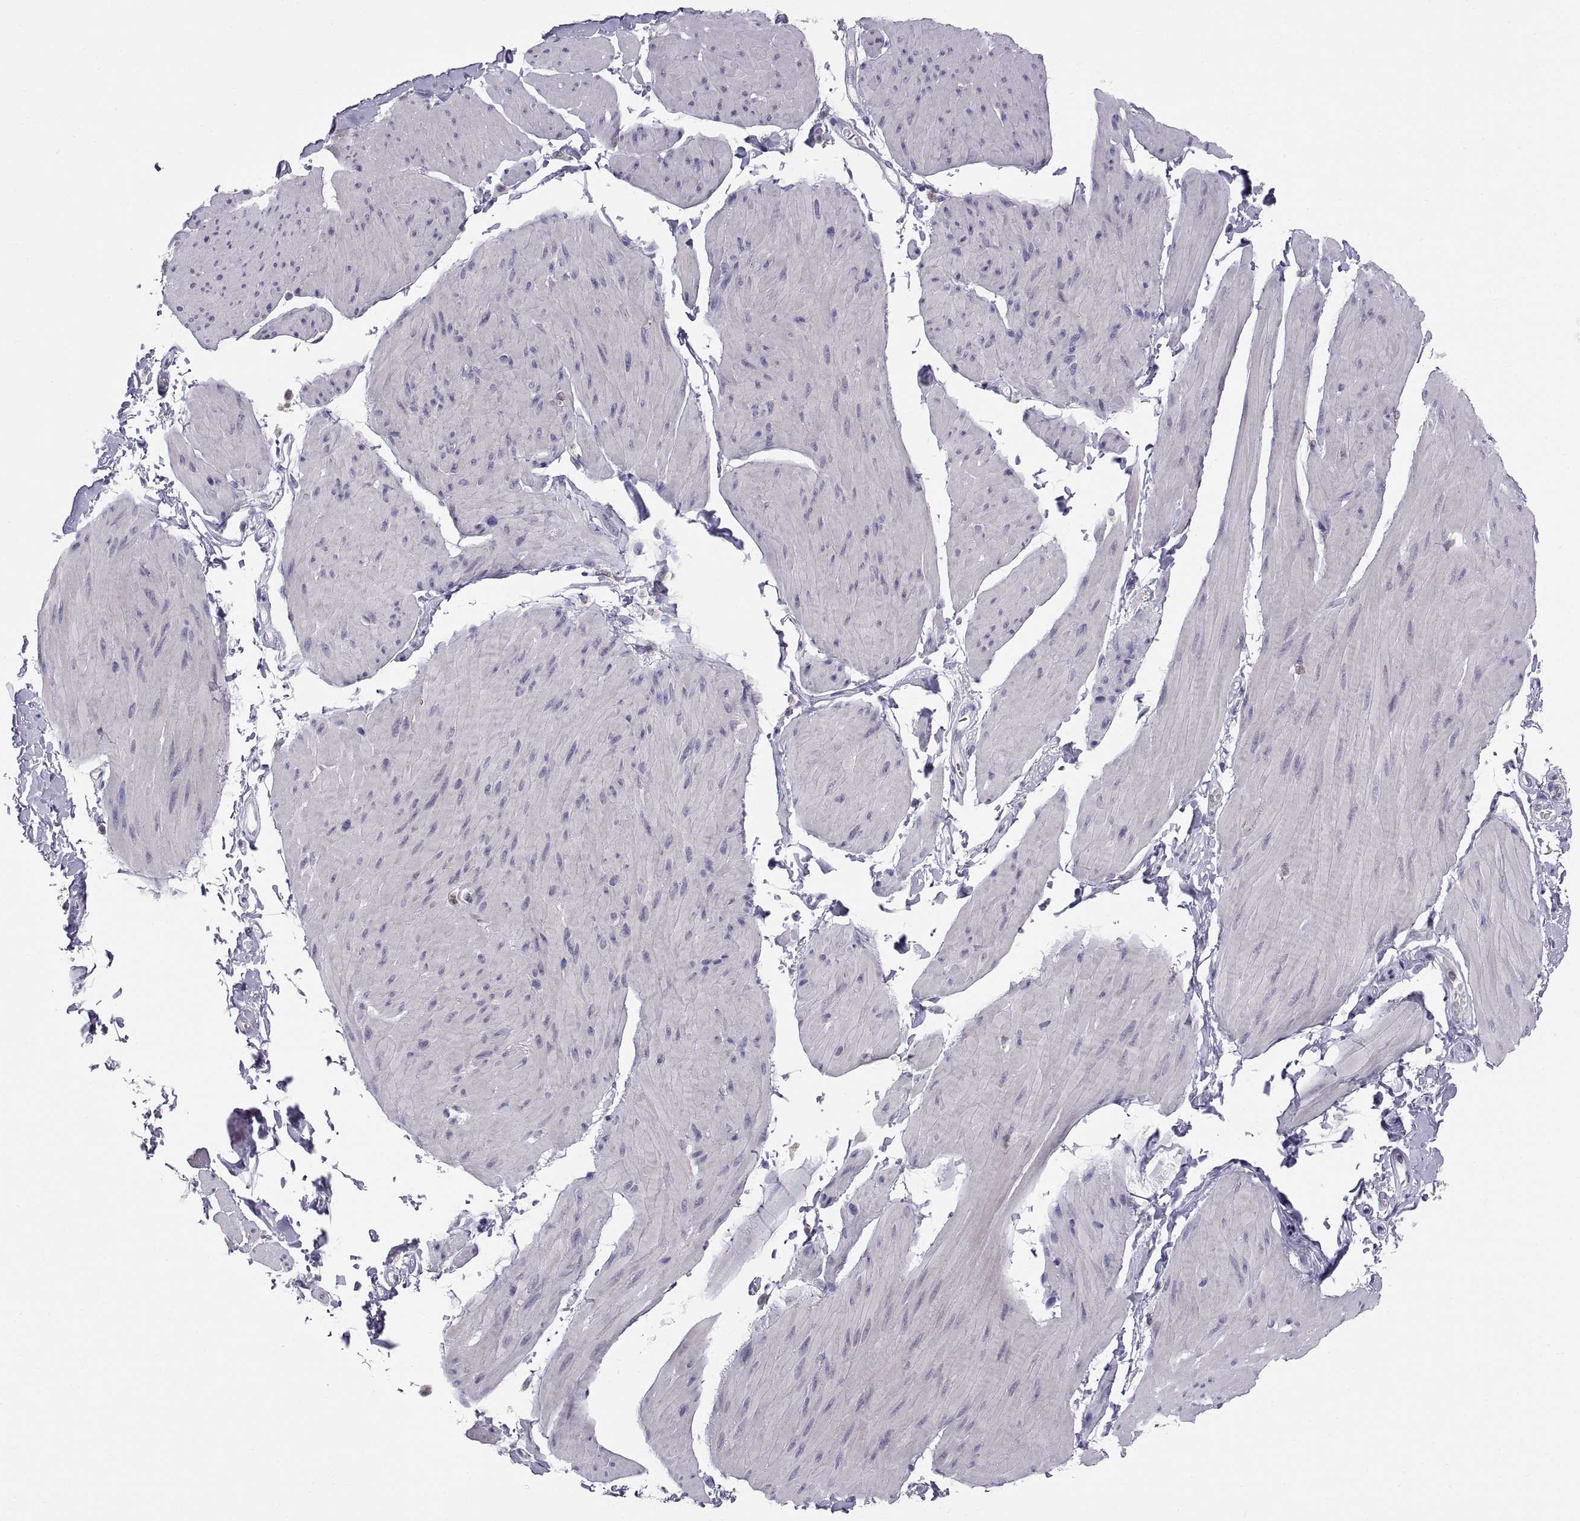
{"staining": {"intensity": "negative", "quantity": "none", "location": "none"}, "tissue": "smooth muscle", "cell_type": "Smooth muscle cells", "image_type": "normal", "snomed": [{"axis": "morphology", "description": "Normal tissue, NOS"}, {"axis": "topography", "description": "Adipose tissue"}, {"axis": "topography", "description": "Smooth muscle"}, {"axis": "topography", "description": "Peripheral nerve tissue"}], "caption": "Smooth muscle stained for a protein using immunohistochemistry exhibits no staining smooth muscle cells.", "gene": "ERO1A", "patient": {"sex": "male", "age": 83}}